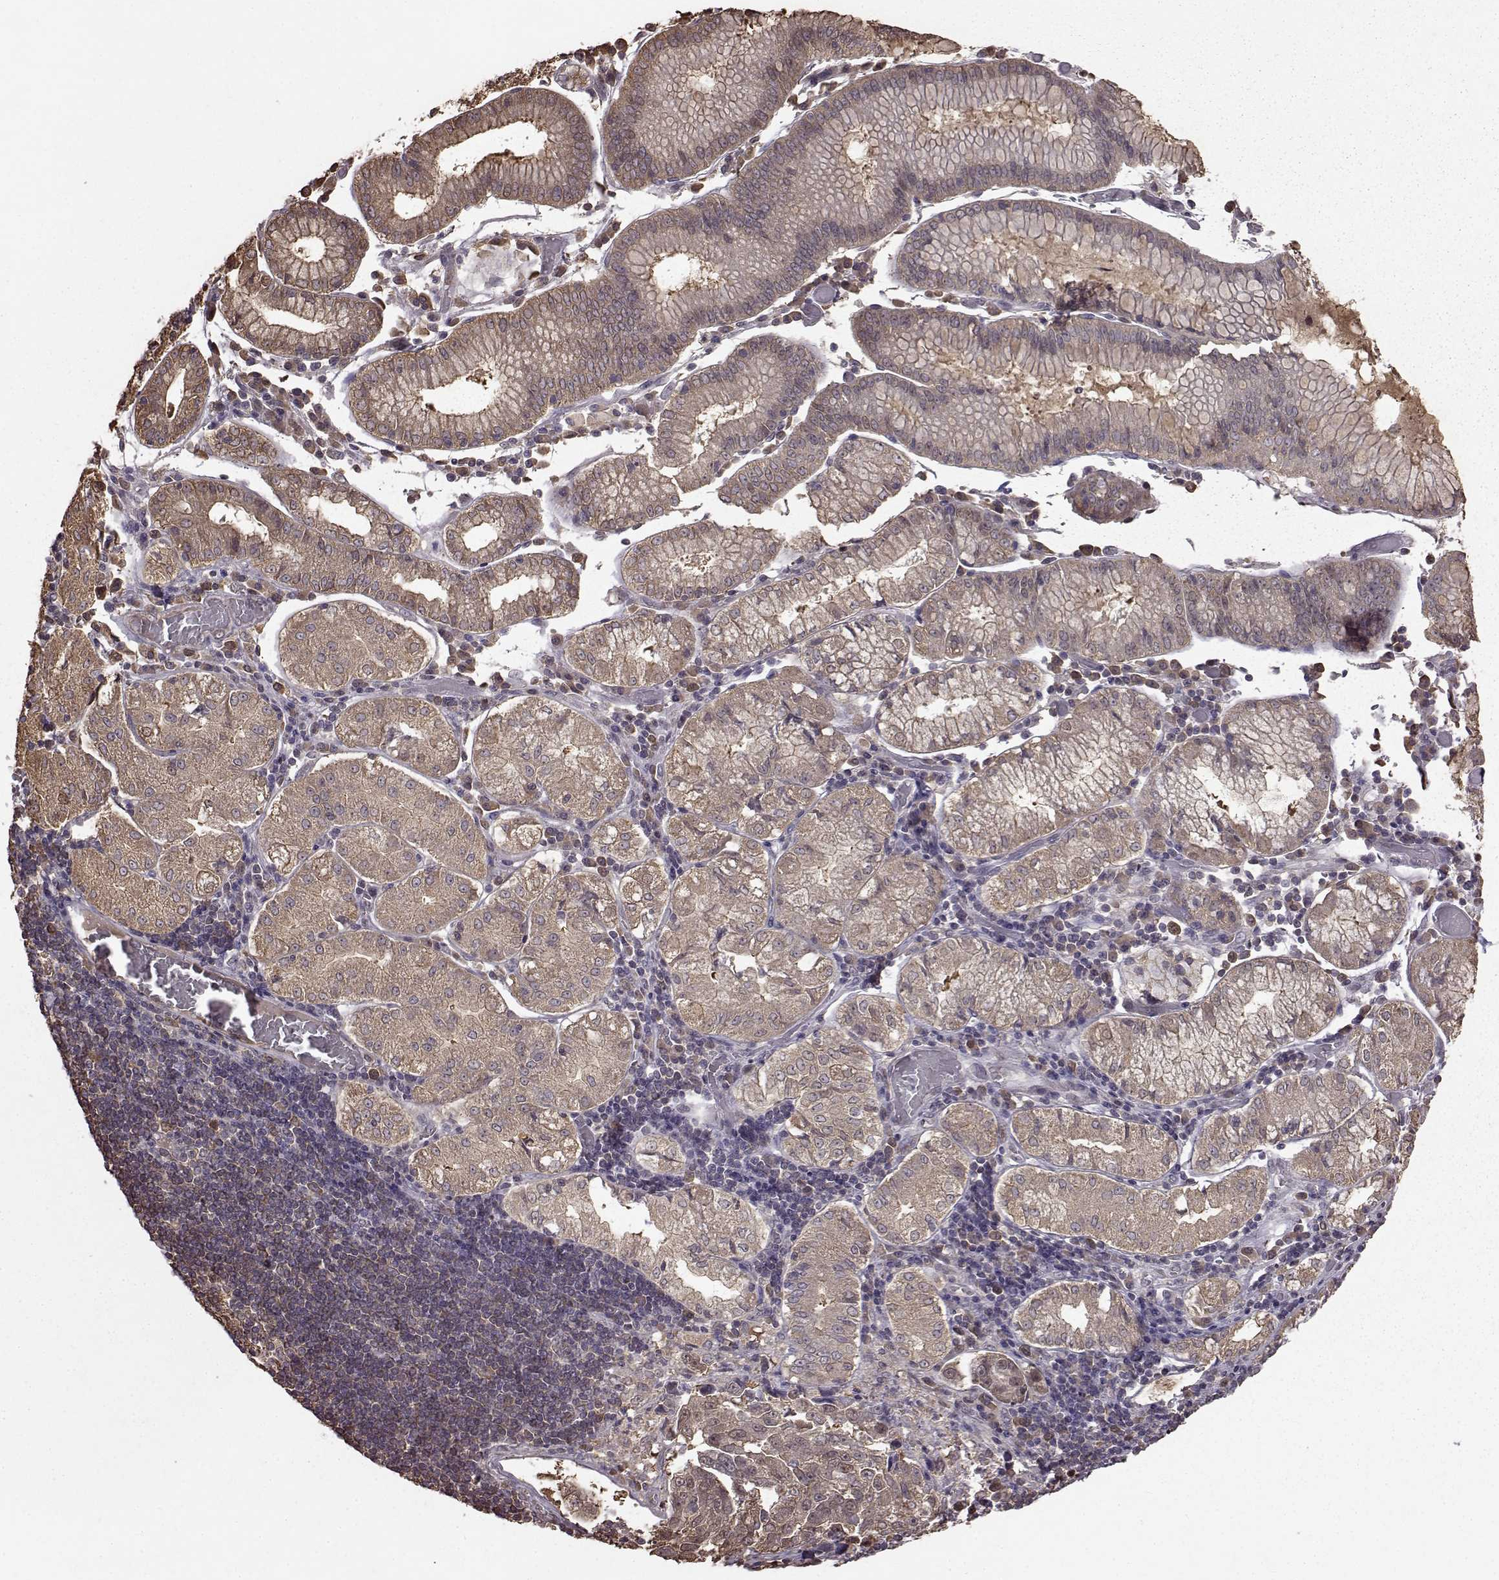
{"staining": {"intensity": "moderate", "quantity": "25%-75%", "location": "cytoplasmic/membranous"}, "tissue": "stomach cancer", "cell_type": "Tumor cells", "image_type": "cancer", "snomed": [{"axis": "morphology", "description": "Adenocarcinoma, NOS"}, {"axis": "topography", "description": "Stomach"}], "caption": "Moderate cytoplasmic/membranous expression for a protein is identified in approximately 25%-75% of tumor cells of adenocarcinoma (stomach) using immunohistochemistry (IHC).", "gene": "NME1-NME2", "patient": {"sex": "male", "age": 93}}